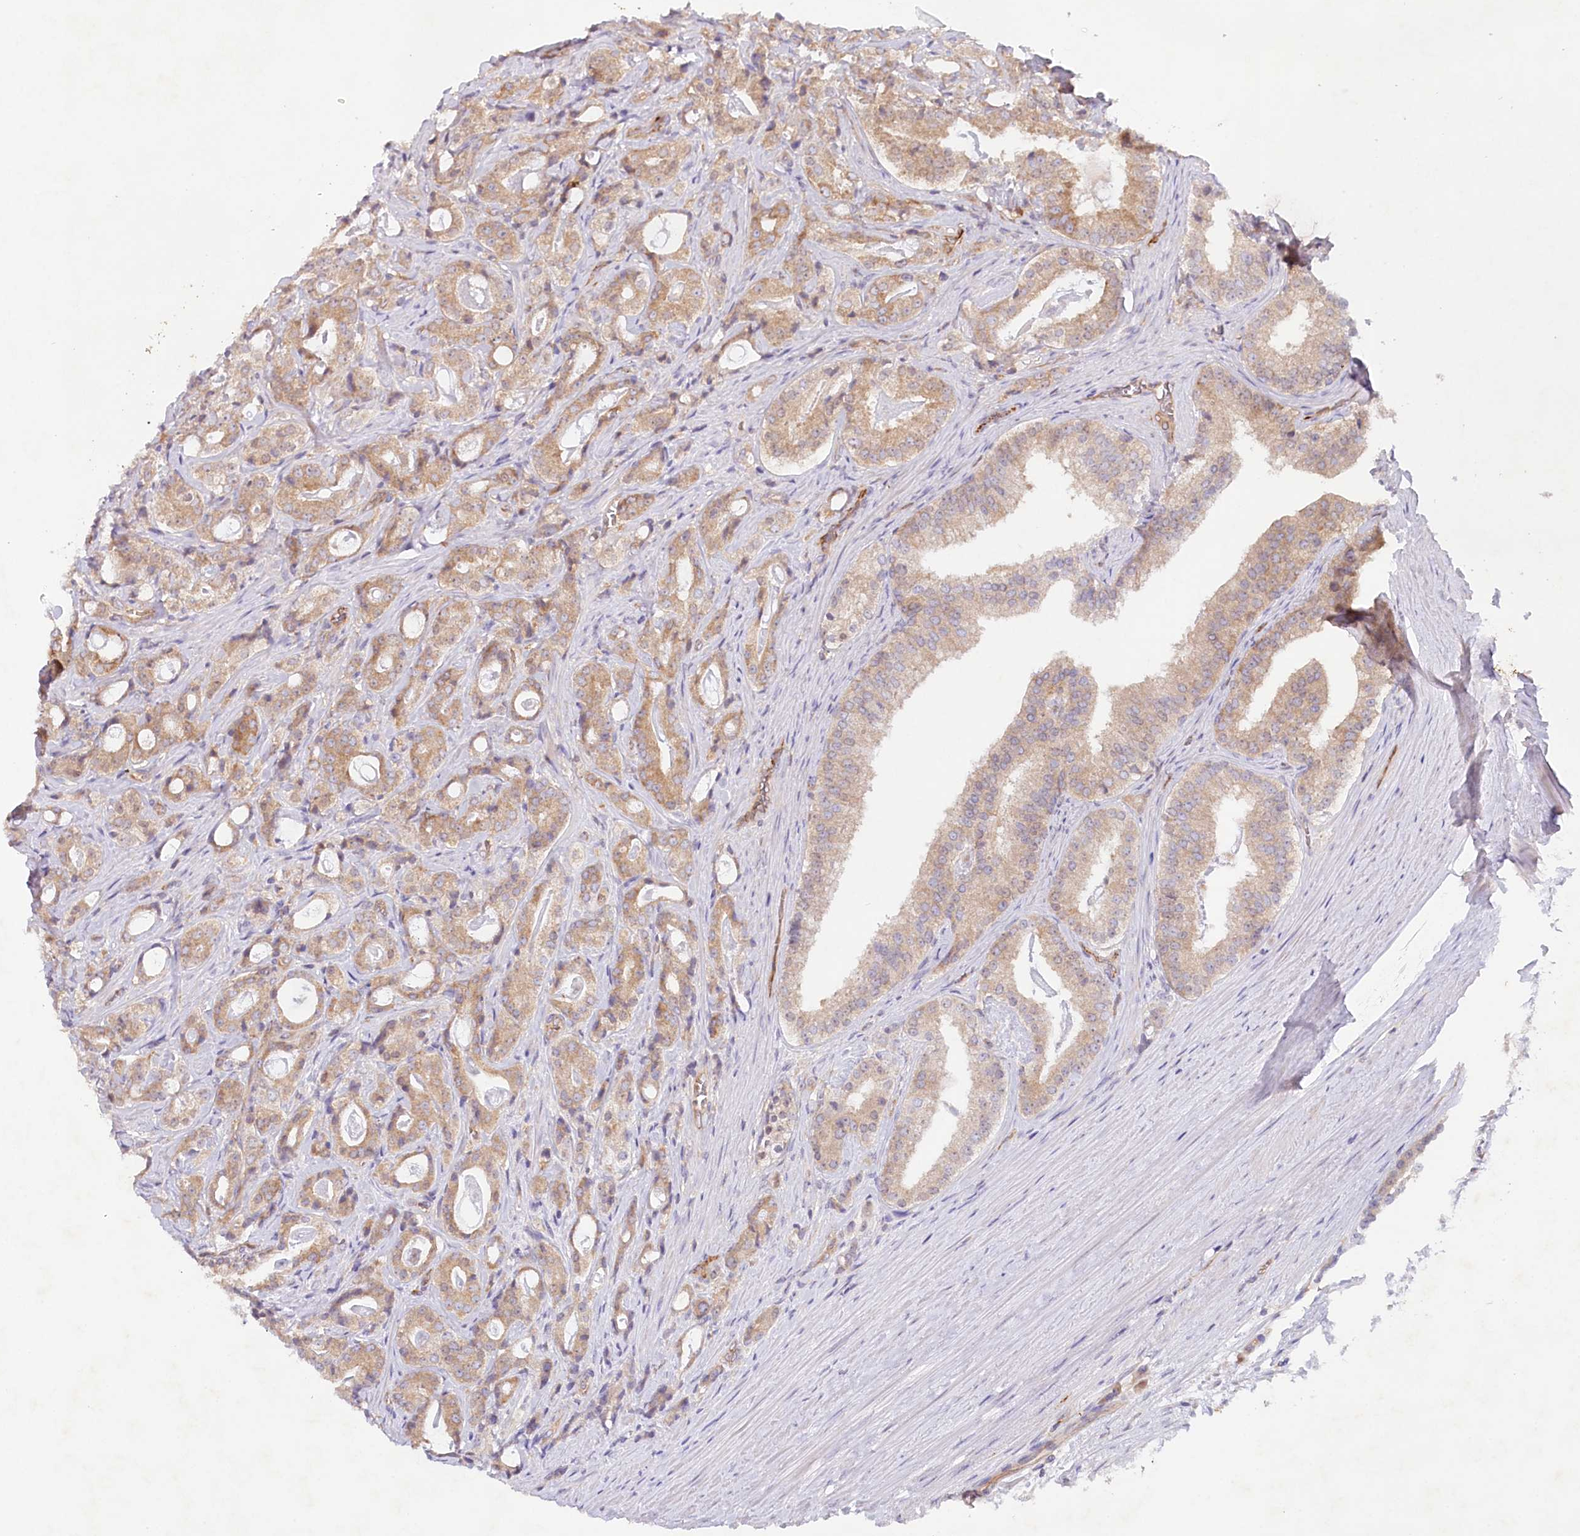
{"staining": {"intensity": "moderate", "quantity": ">75%", "location": "cytoplasmic/membranous"}, "tissue": "prostate cancer", "cell_type": "Tumor cells", "image_type": "cancer", "snomed": [{"axis": "morphology", "description": "Adenocarcinoma, High grade"}, {"axis": "topography", "description": "Prostate"}], "caption": "Human prostate high-grade adenocarcinoma stained with a protein marker displays moderate staining in tumor cells.", "gene": "TNIP1", "patient": {"sex": "male", "age": 63}}